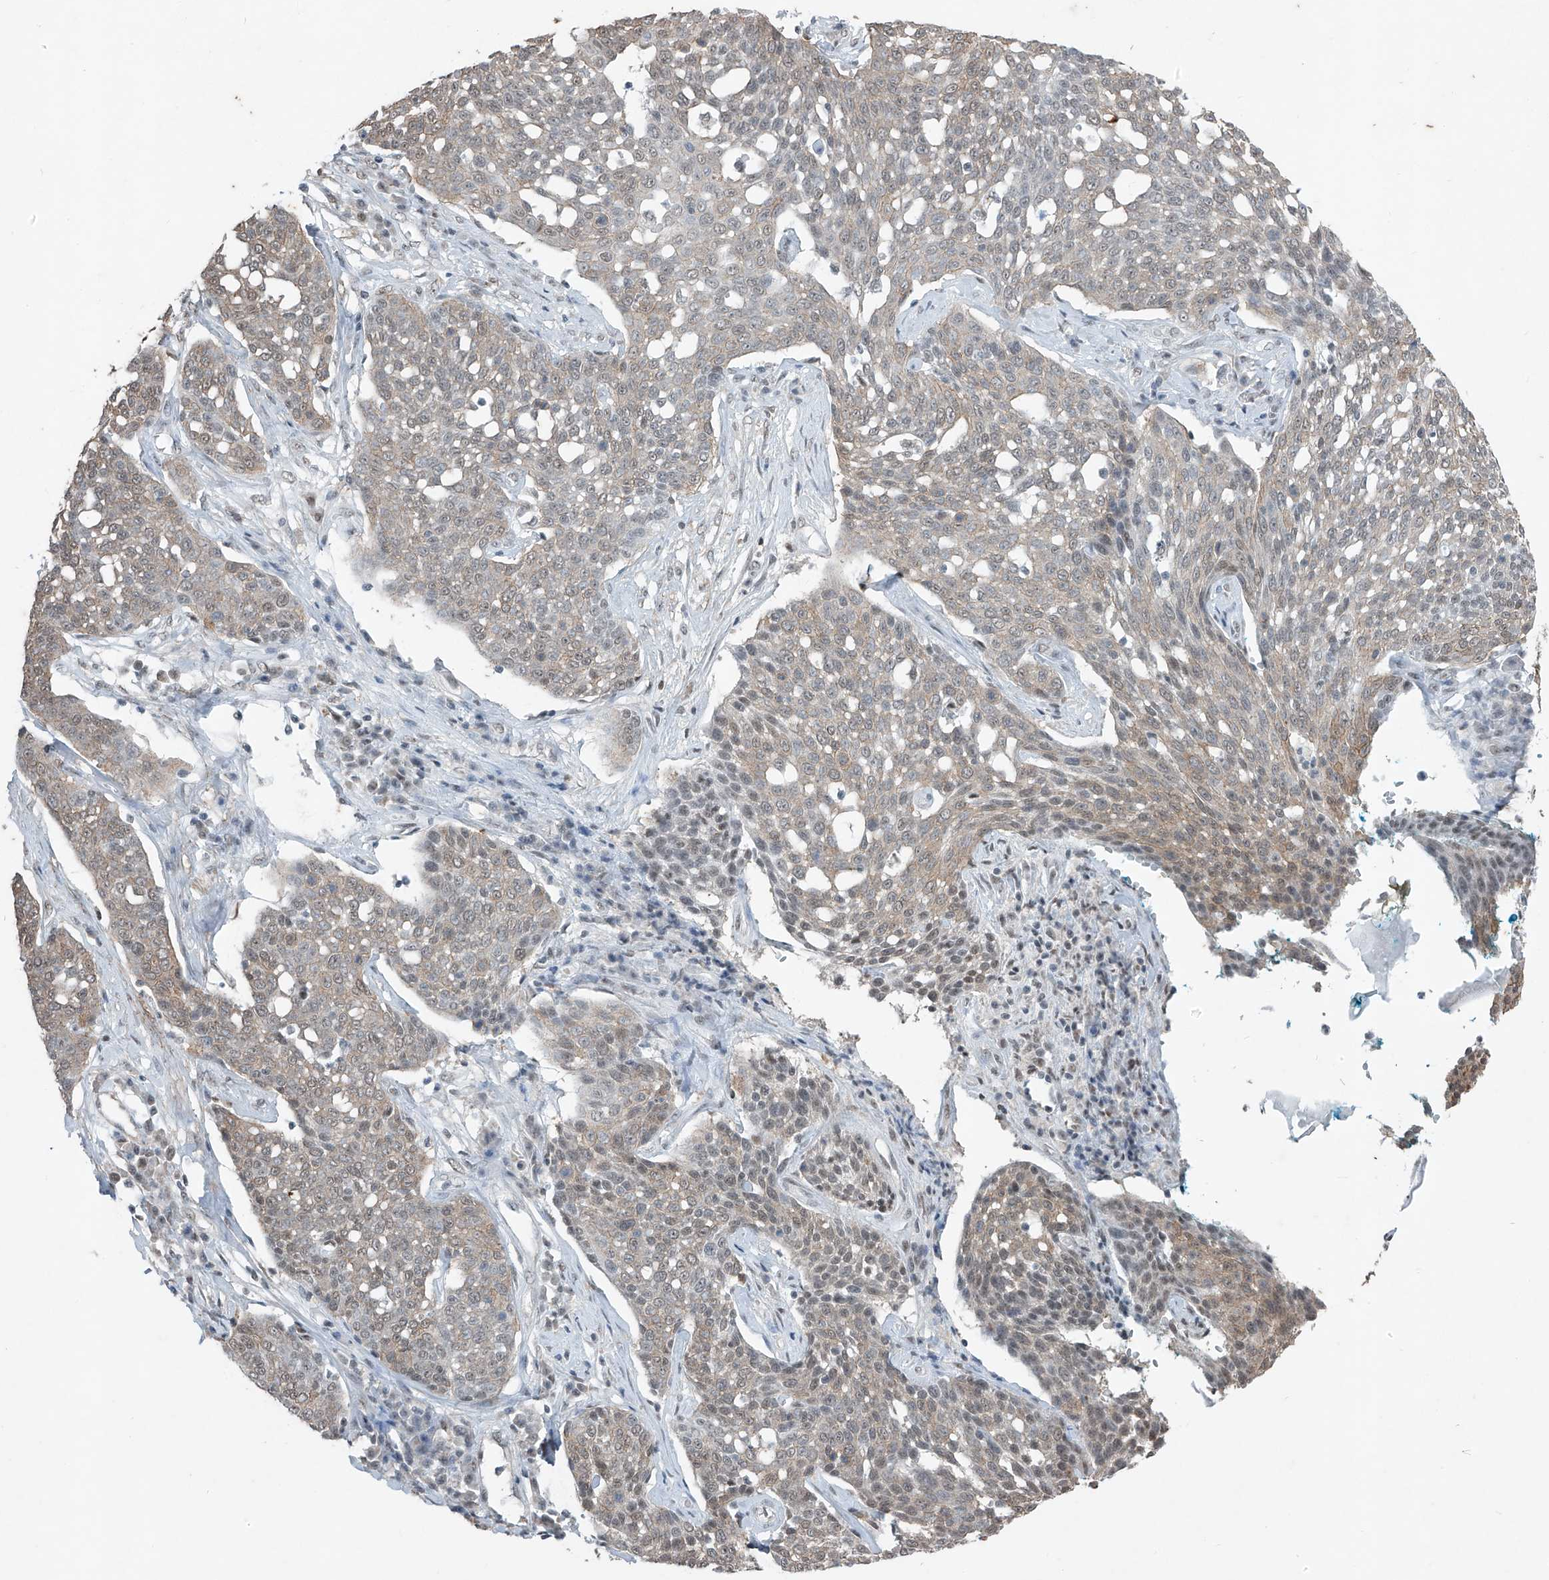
{"staining": {"intensity": "weak", "quantity": "25%-75%", "location": "cytoplasmic/membranous"}, "tissue": "cervical cancer", "cell_type": "Tumor cells", "image_type": "cancer", "snomed": [{"axis": "morphology", "description": "Squamous cell carcinoma, NOS"}, {"axis": "topography", "description": "Cervix"}], "caption": "IHC histopathology image of cervical cancer (squamous cell carcinoma) stained for a protein (brown), which demonstrates low levels of weak cytoplasmic/membranous expression in about 25%-75% of tumor cells.", "gene": "TFEC", "patient": {"sex": "female", "age": 34}}